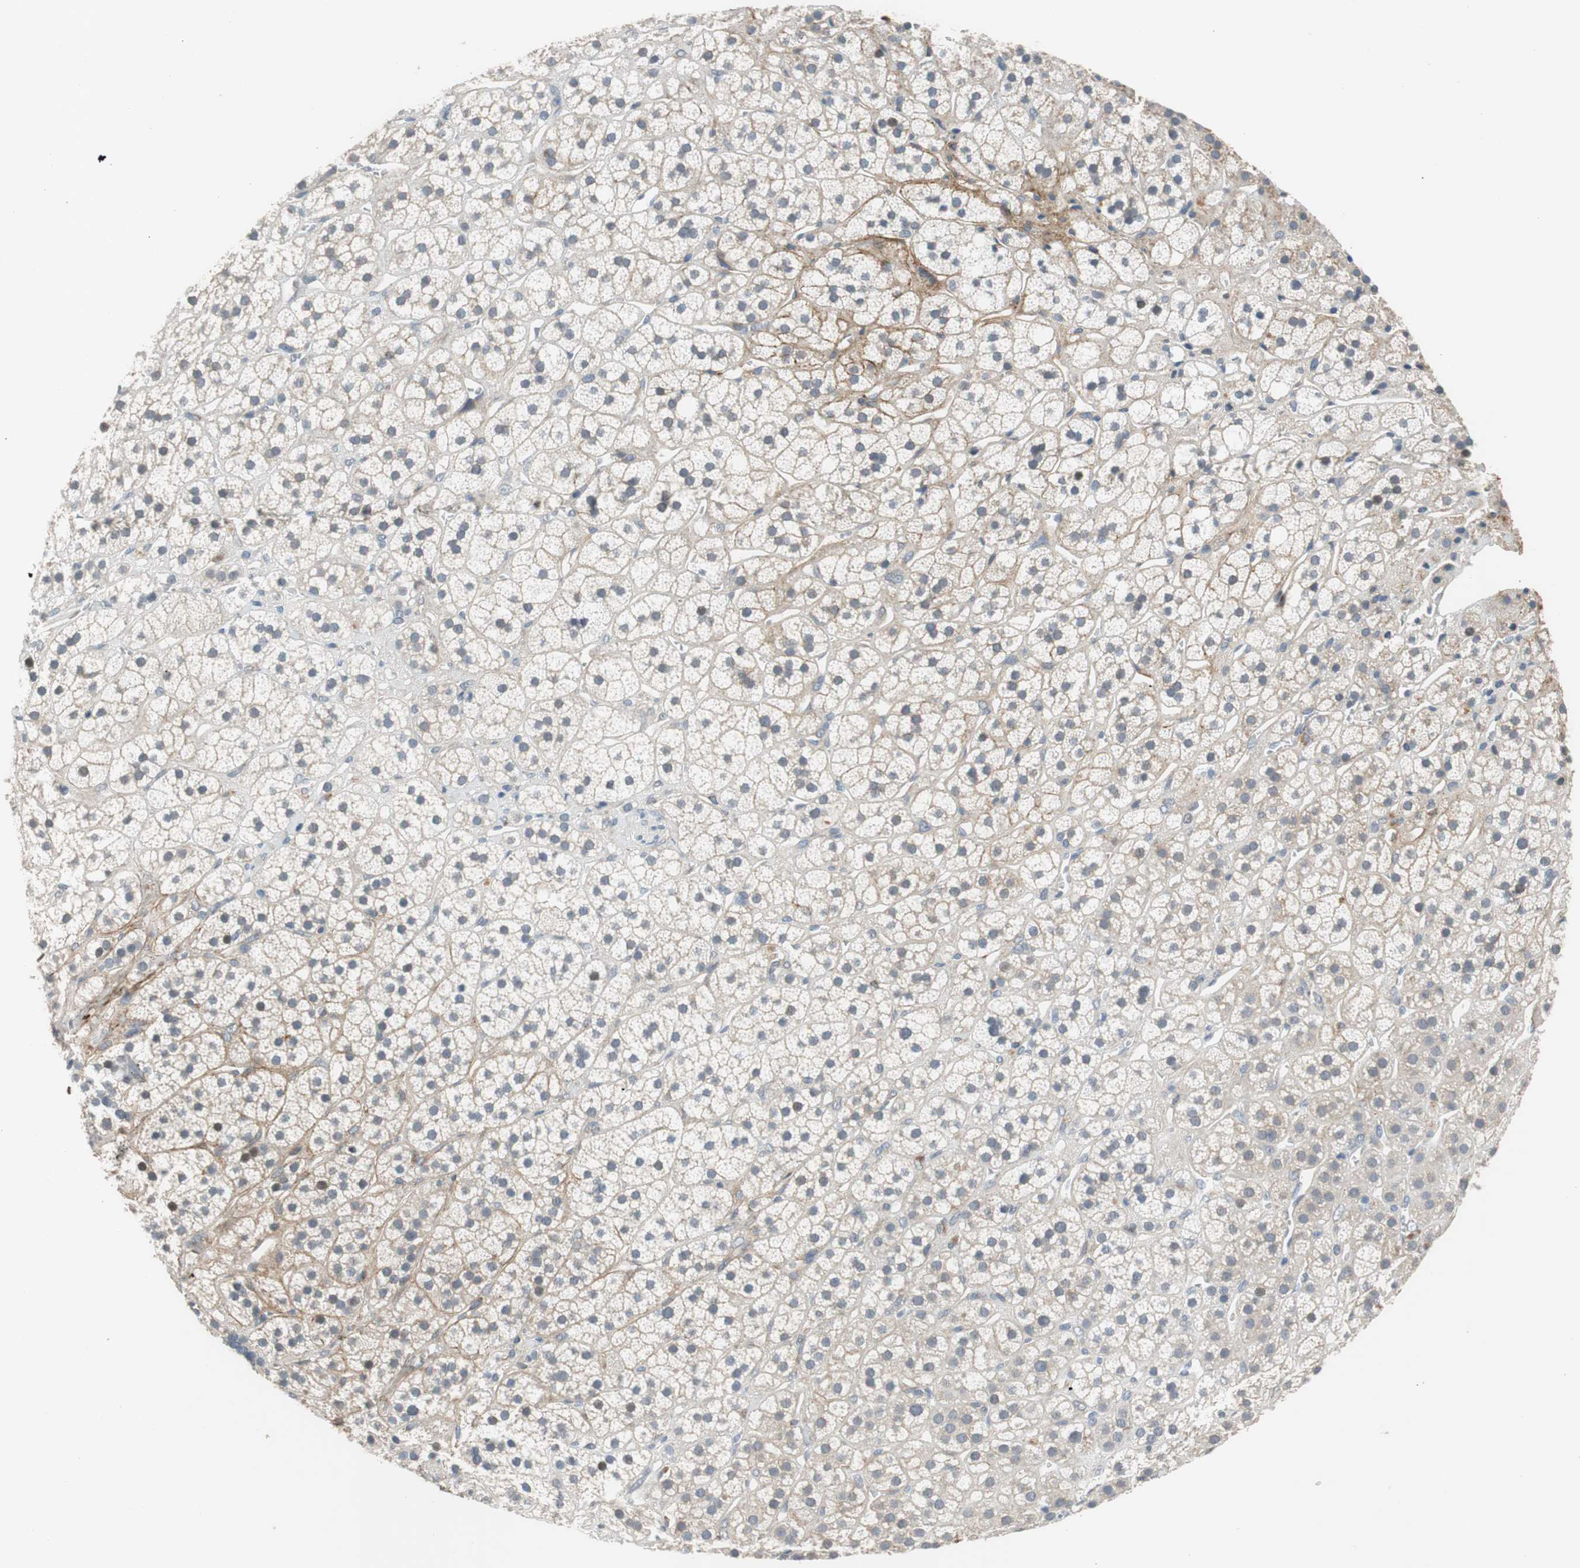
{"staining": {"intensity": "weak", "quantity": "25%-75%", "location": "cytoplasmic/membranous"}, "tissue": "adrenal gland", "cell_type": "Glandular cells", "image_type": "normal", "snomed": [{"axis": "morphology", "description": "Normal tissue, NOS"}, {"axis": "topography", "description": "Adrenal gland"}], "caption": "IHC of normal human adrenal gland reveals low levels of weak cytoplasmic/membranous staining in about 25%-75% of glandular cells. (DAB (3,3'-diaminobenzidine) = brown stain, brightfield microscopy at high magnification).", "gene": "COL12A1", "patient": {"sex": "male", "age": 56}}